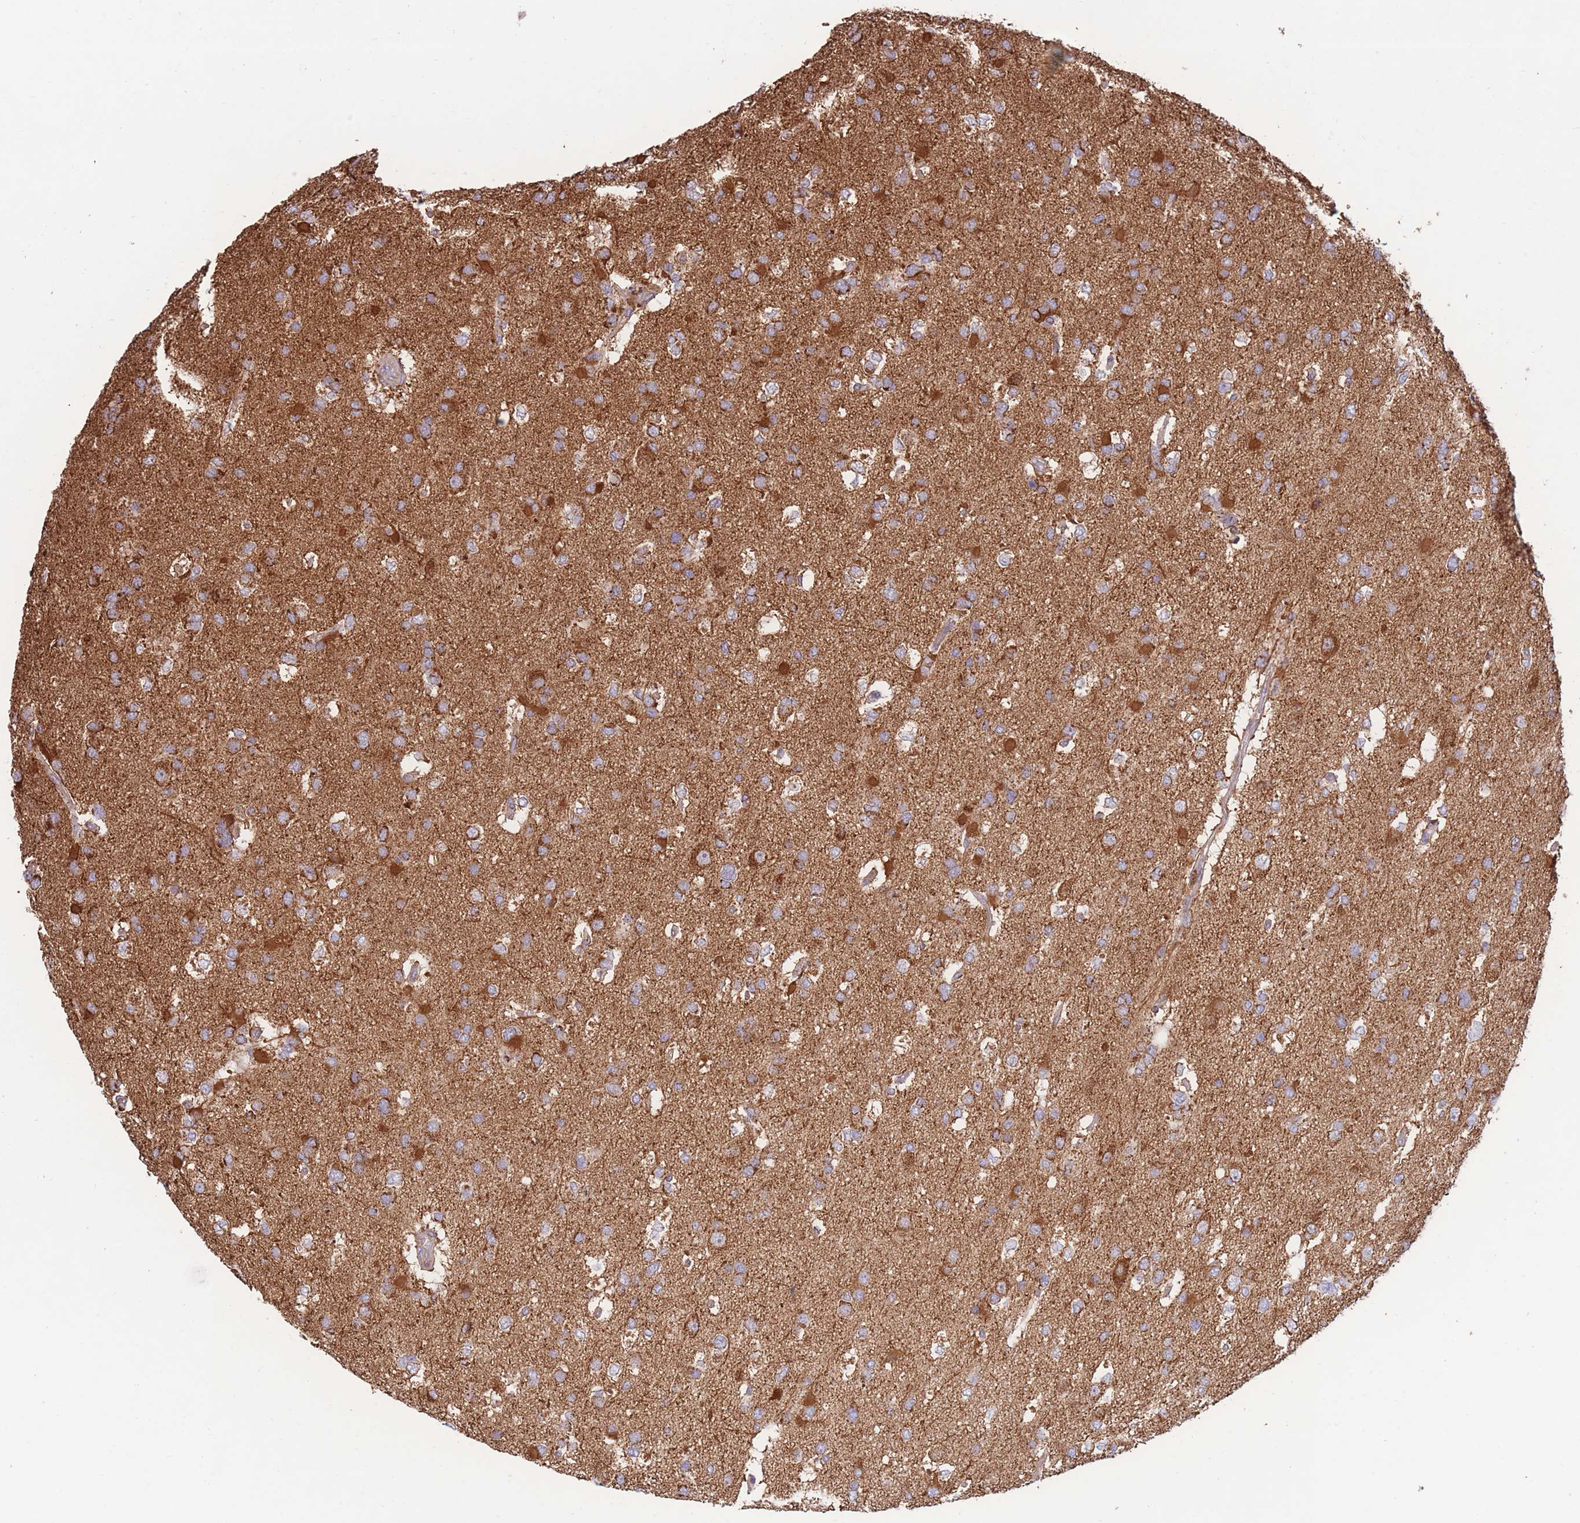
{"staining": {"intensity": "strong", "quantity": "25%-75%", "location": "cytoplasmic/membranous"}, "tissue": "glioma", "cell_type": "Tumor cells", "image_type": "cancer", "snomed": [{"axis": "morphology", "description": "Glioma, malignant, High grade"}, {"axis": "topography", "description": "Brain"}], "caption": "Immunohistochemistry (IHC) of glioma demonstrates high levels of strong cytoplasmic/membranous staining in approximately 25%-75% of tumor cells.", "gene": "FKBP8", "patient": {"sex": "male", "age": 53}}